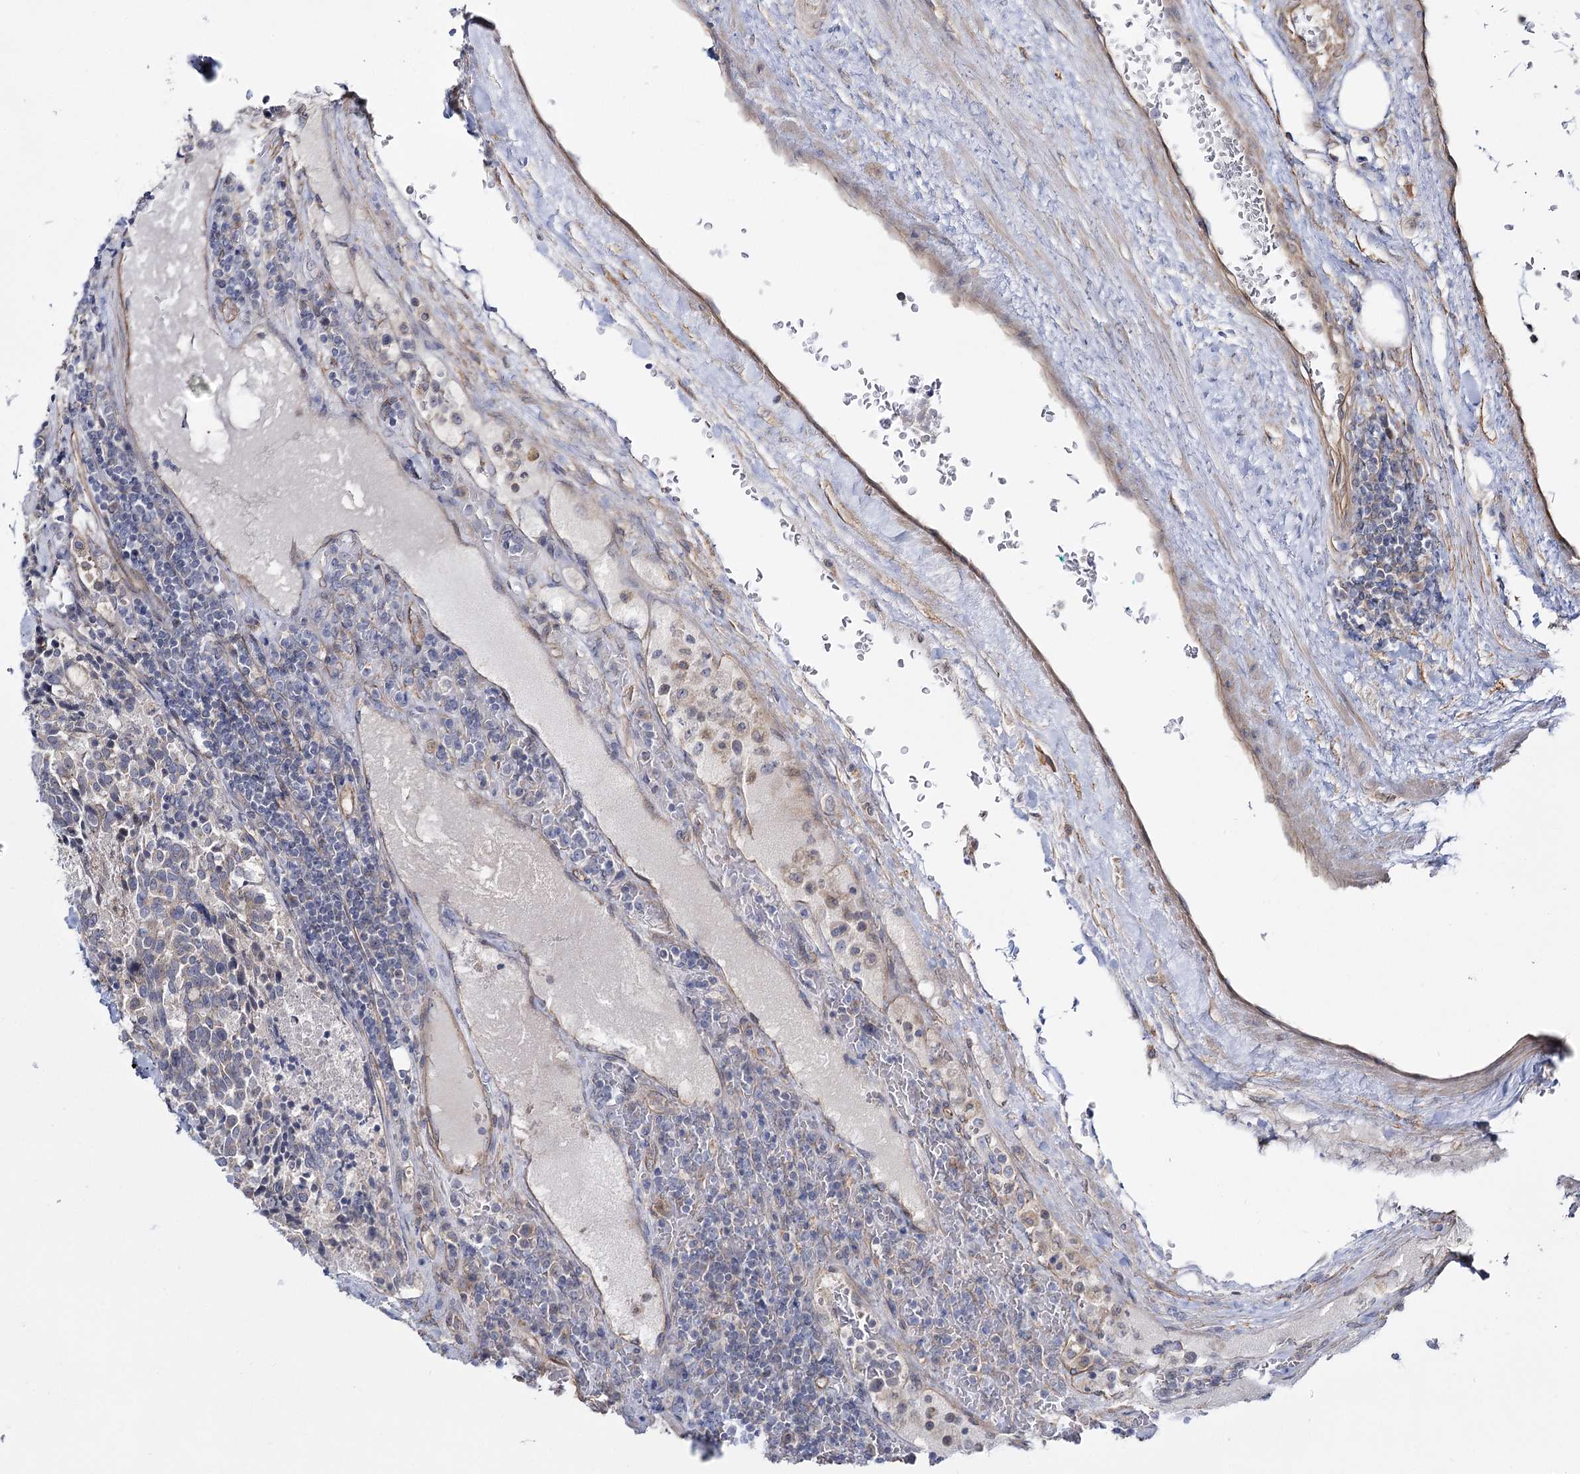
{"staining": {"intensity": "negative", "quantity": "none", "location": "none"}, "tissue": "carcinoid", "cell_type": "Tumor cells", "image_type": "cancer", "snomed": [{"axis": "morphology", "description": "Carcinoid, malignant, NOS"}, {"axis": "topography", "description": "Pancreas"}], "caption": "High magnification brightfield microscopy of carcinoid stained with DAB (brown) and counterstained with hematoxylin (blue): tumor cells show no significant positivity. (Immunohistochemistry, brightfield microscopy, high magnification).", "gene": "SH3BP5L", "patient": {"sex": "female", "age": 54}}